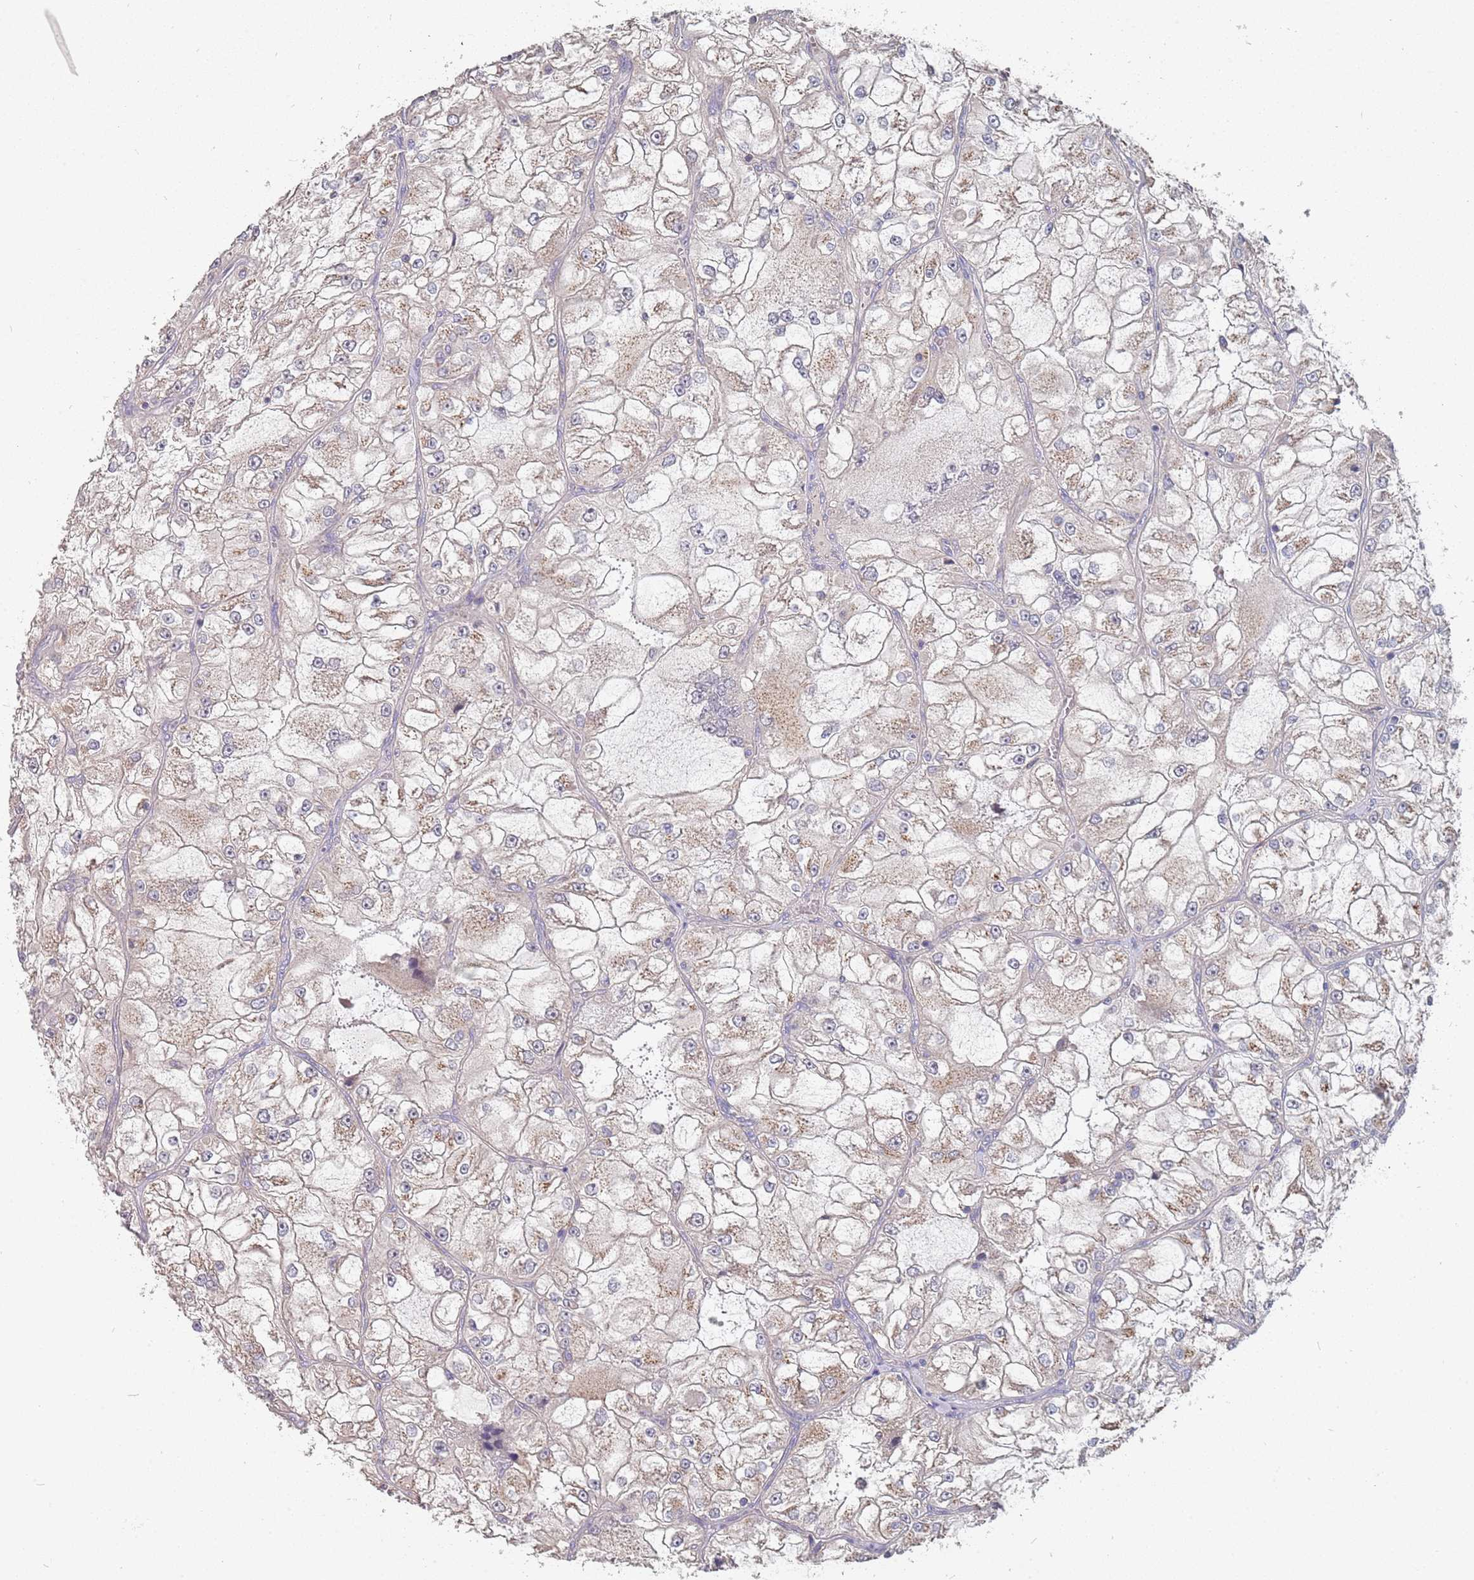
{"staining": {"intensity": "negative", "quantity": "none", "location": "none"}, "tissue": "renal cancer", "cell_type": "Tumor cells", "image_type": "cancer", "snomed": [{"axis": "morphology", "description": "Adenocarcinoma, NOS"}, {"axis": "topography", "description": "Kidney"}], "caption": "The histopathology image reveals no significant expression in tumor cells of renal adenocarcinoma.", "gene": "TCEANC2", "patient": {"sex": "female", "age": 72}}